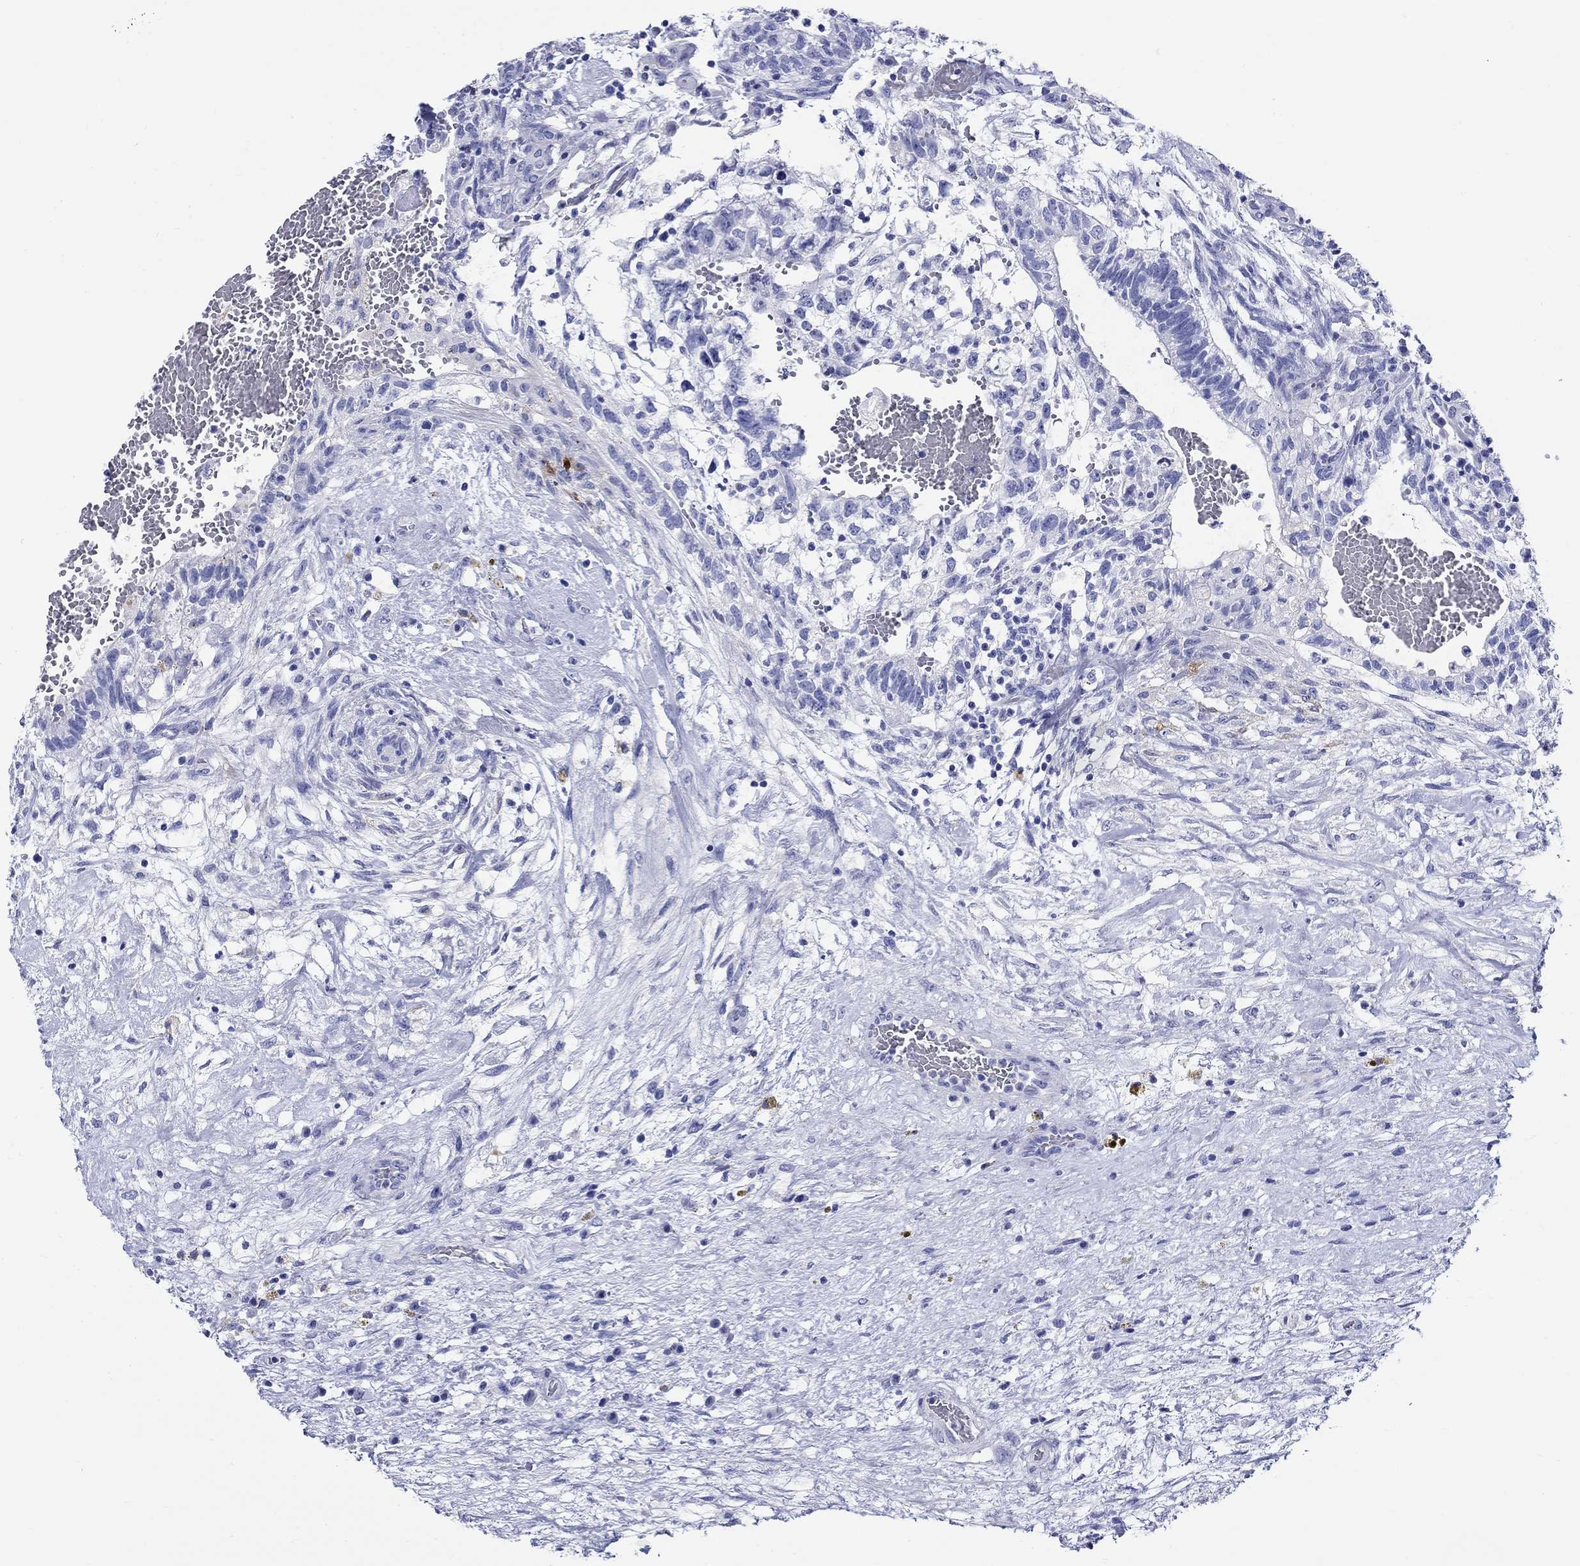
{"staining": {"intensity": "negative", "quantity": "none", "location": "none"}, "tissue": "testis cancer", "cell_type": "Tumor cells", "image_type": "cancer", "snomed": [{"axis": "morphology", "description": "Normal tissue, NOS"}, {"axis": "morphology", "description": "Carcinoma, Embryonal, NOS"}, {"axis": "topography", "description": "Testis"}, {"axis": "topography", "description": "Epididymis"}], "caption": "Tumor cells are negative for brown protein staining in testis embryonal carcinoma.", "gene": "CRYGS", "patient": {"sex": "male", "age": 32}}